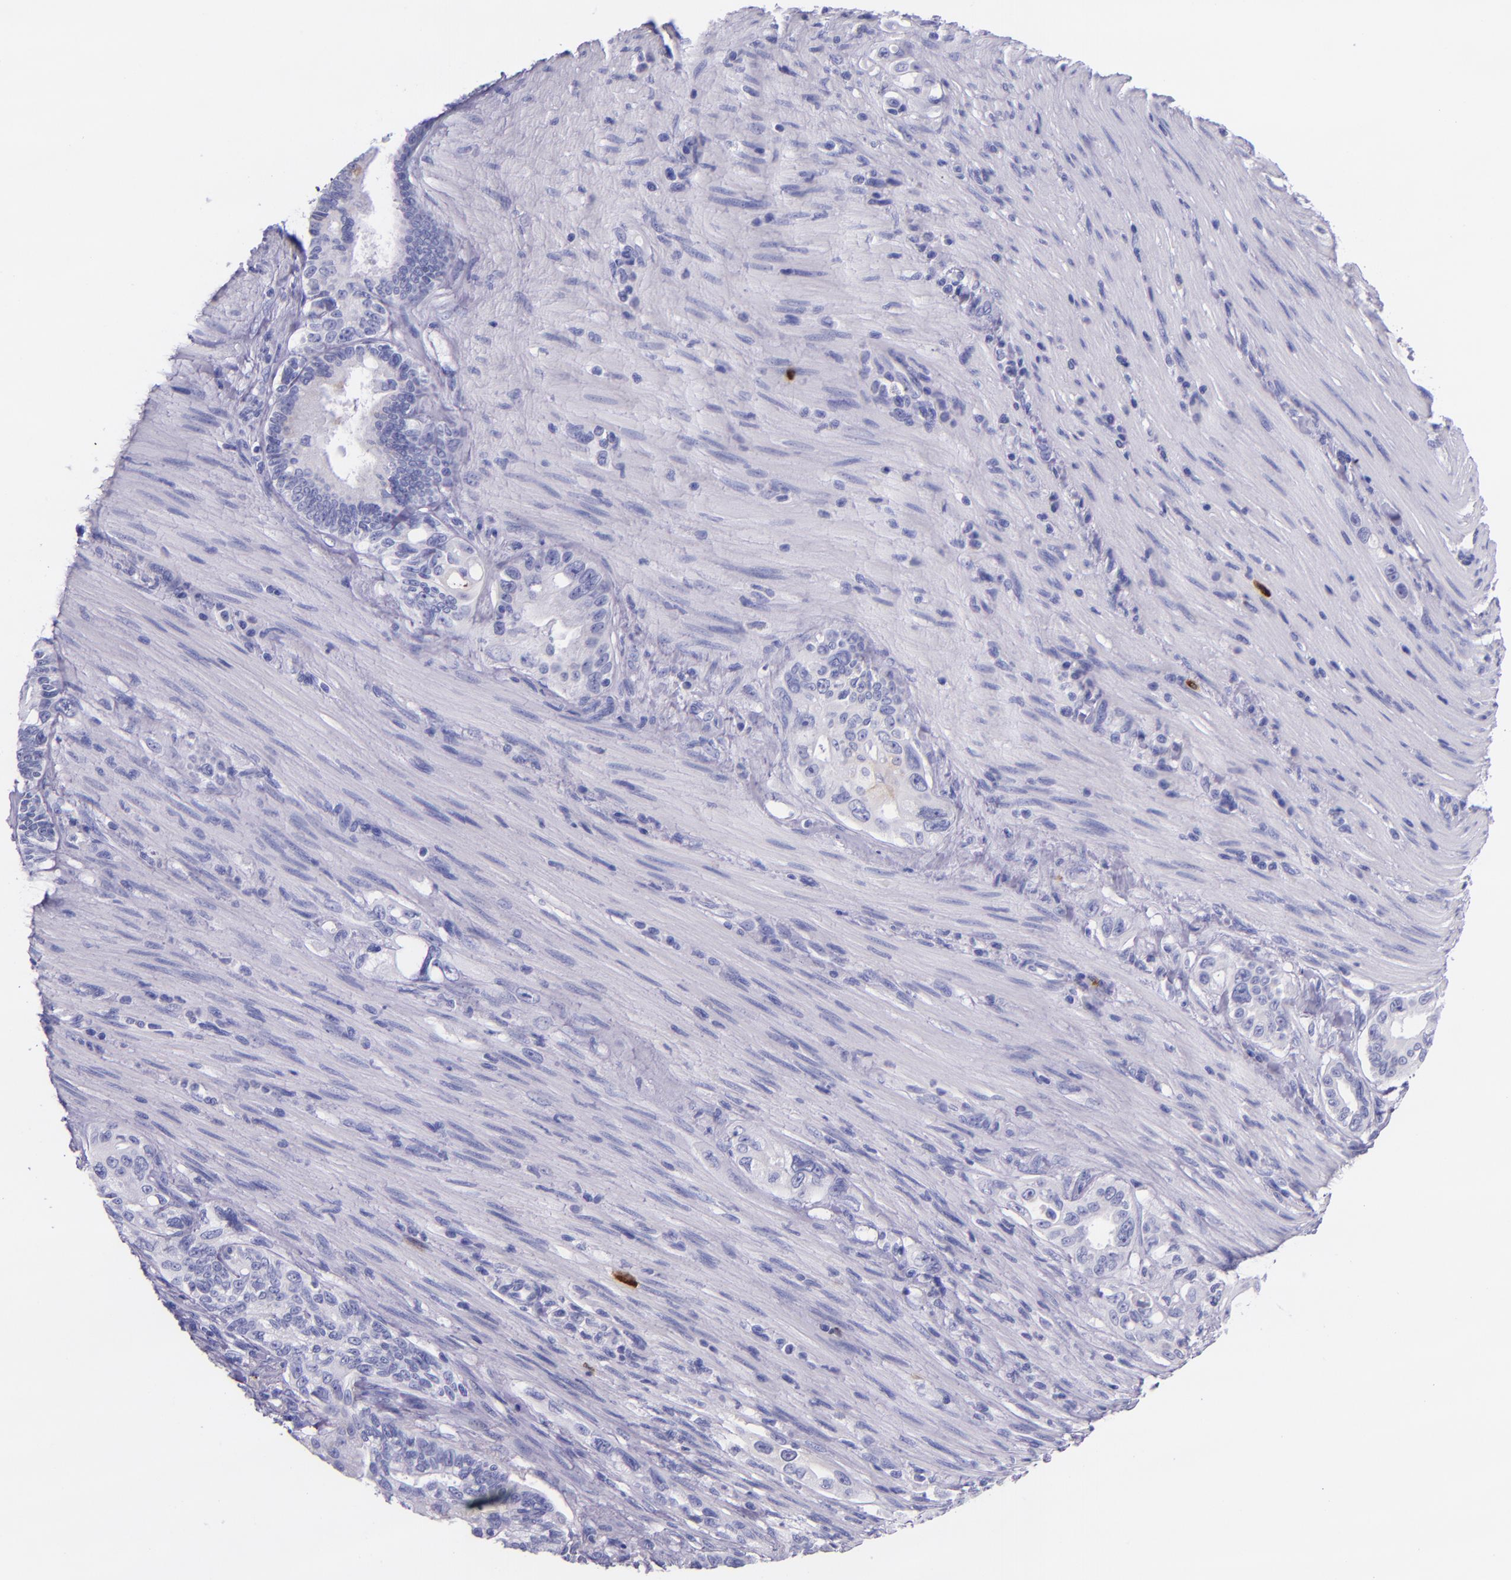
{"staining": {"intensity": "negative", "quantity": "none", "location": "none"}, "tissue": "pancreatic cancer", "cell_type": "Tumor cells", "image_type": "cancer", "snomed": [{"axis": "morphology", "description": "Normal tissue, NOS"}, {"axis": "topography", "description": "Pancreas"}], "caption": "Tumor cells show no significant positivity in pancreatic cancer.", "gene": "SLPI", "patient": {"sex": "male", "age": 42}}